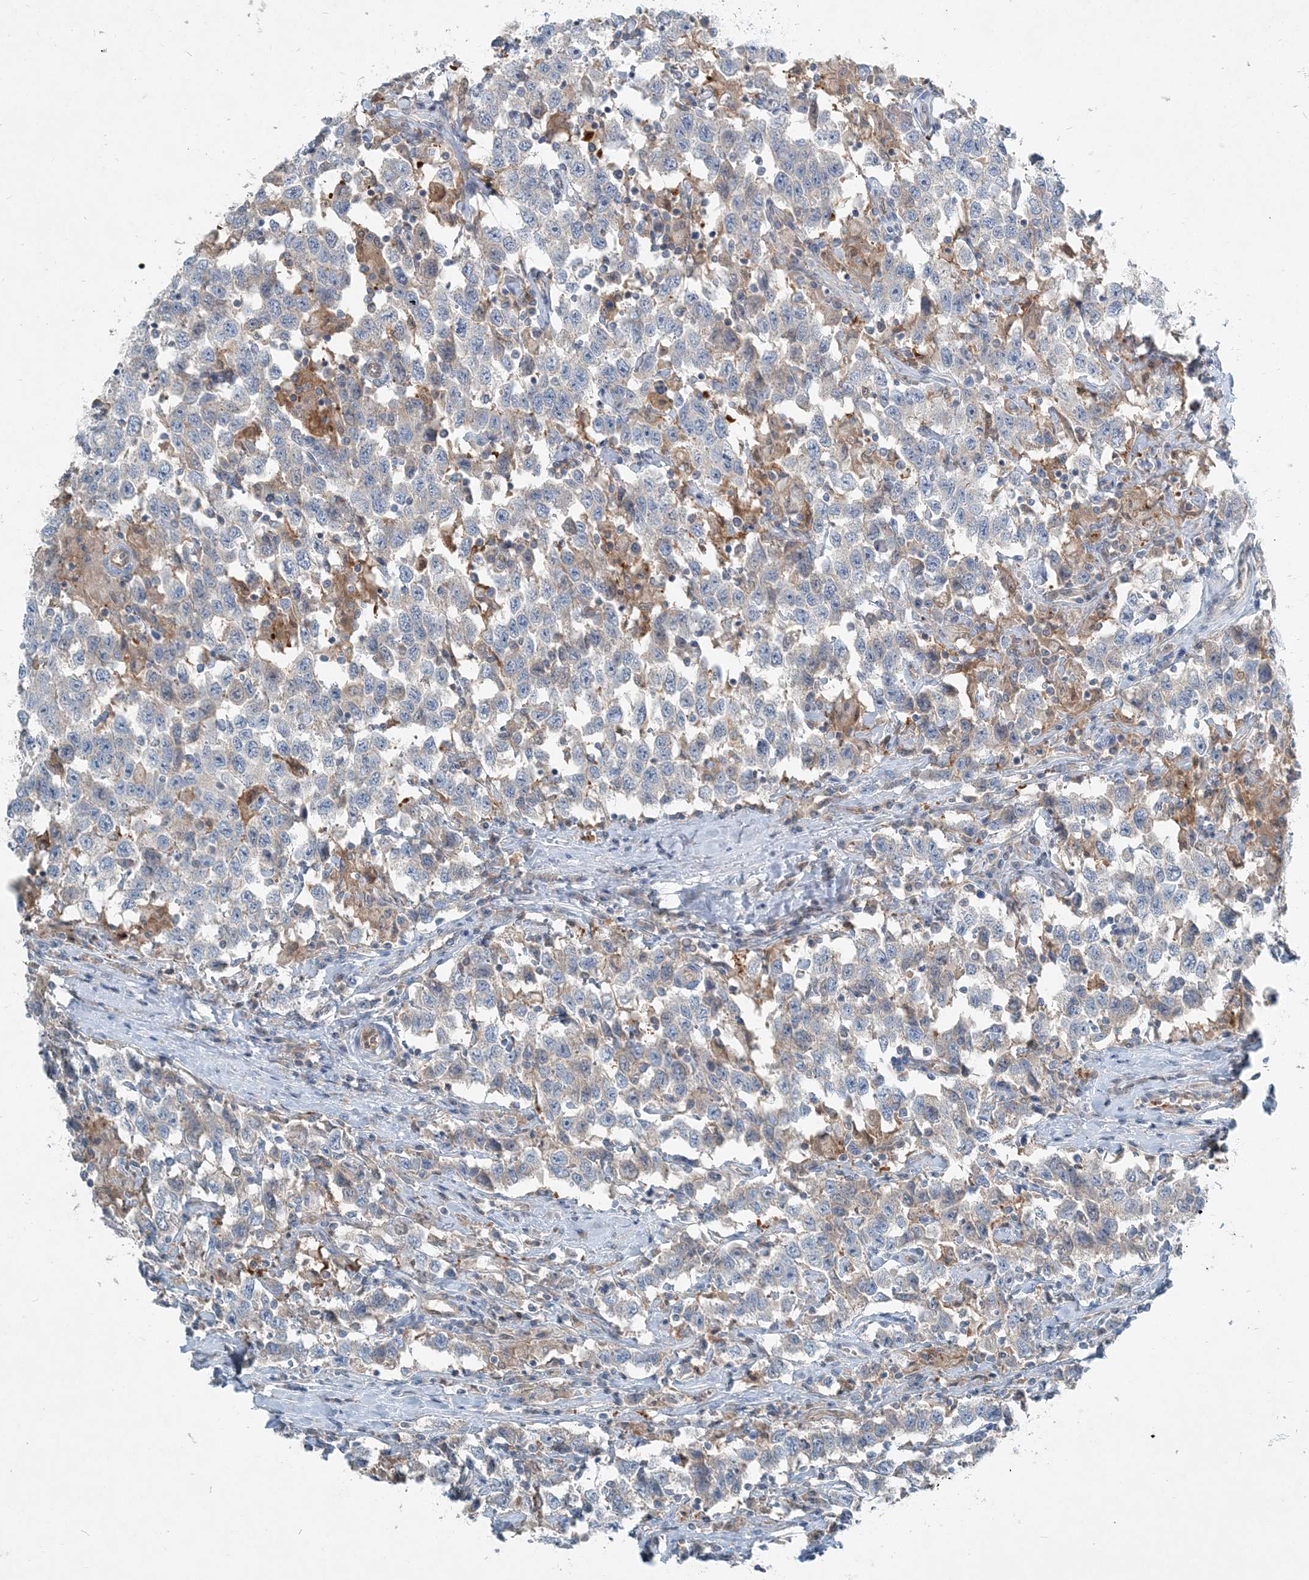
{"staining": {"intensity": "negative", "quantity": "none", "location": "none"}, "tissue": "testis cancer", "cell_type": "Tumor cells", "image_type": "cancer", "snomed": [{"axis": "morphology", "description": "Seminoma, NOS"}, {"axis": "topography", "description": "Testis"}], "caption": "IHC of seminoma (testis) reveals no staining in tumor cells.", "gene": "ARMH1", "patient": {"sex": "male", "age": 41}}